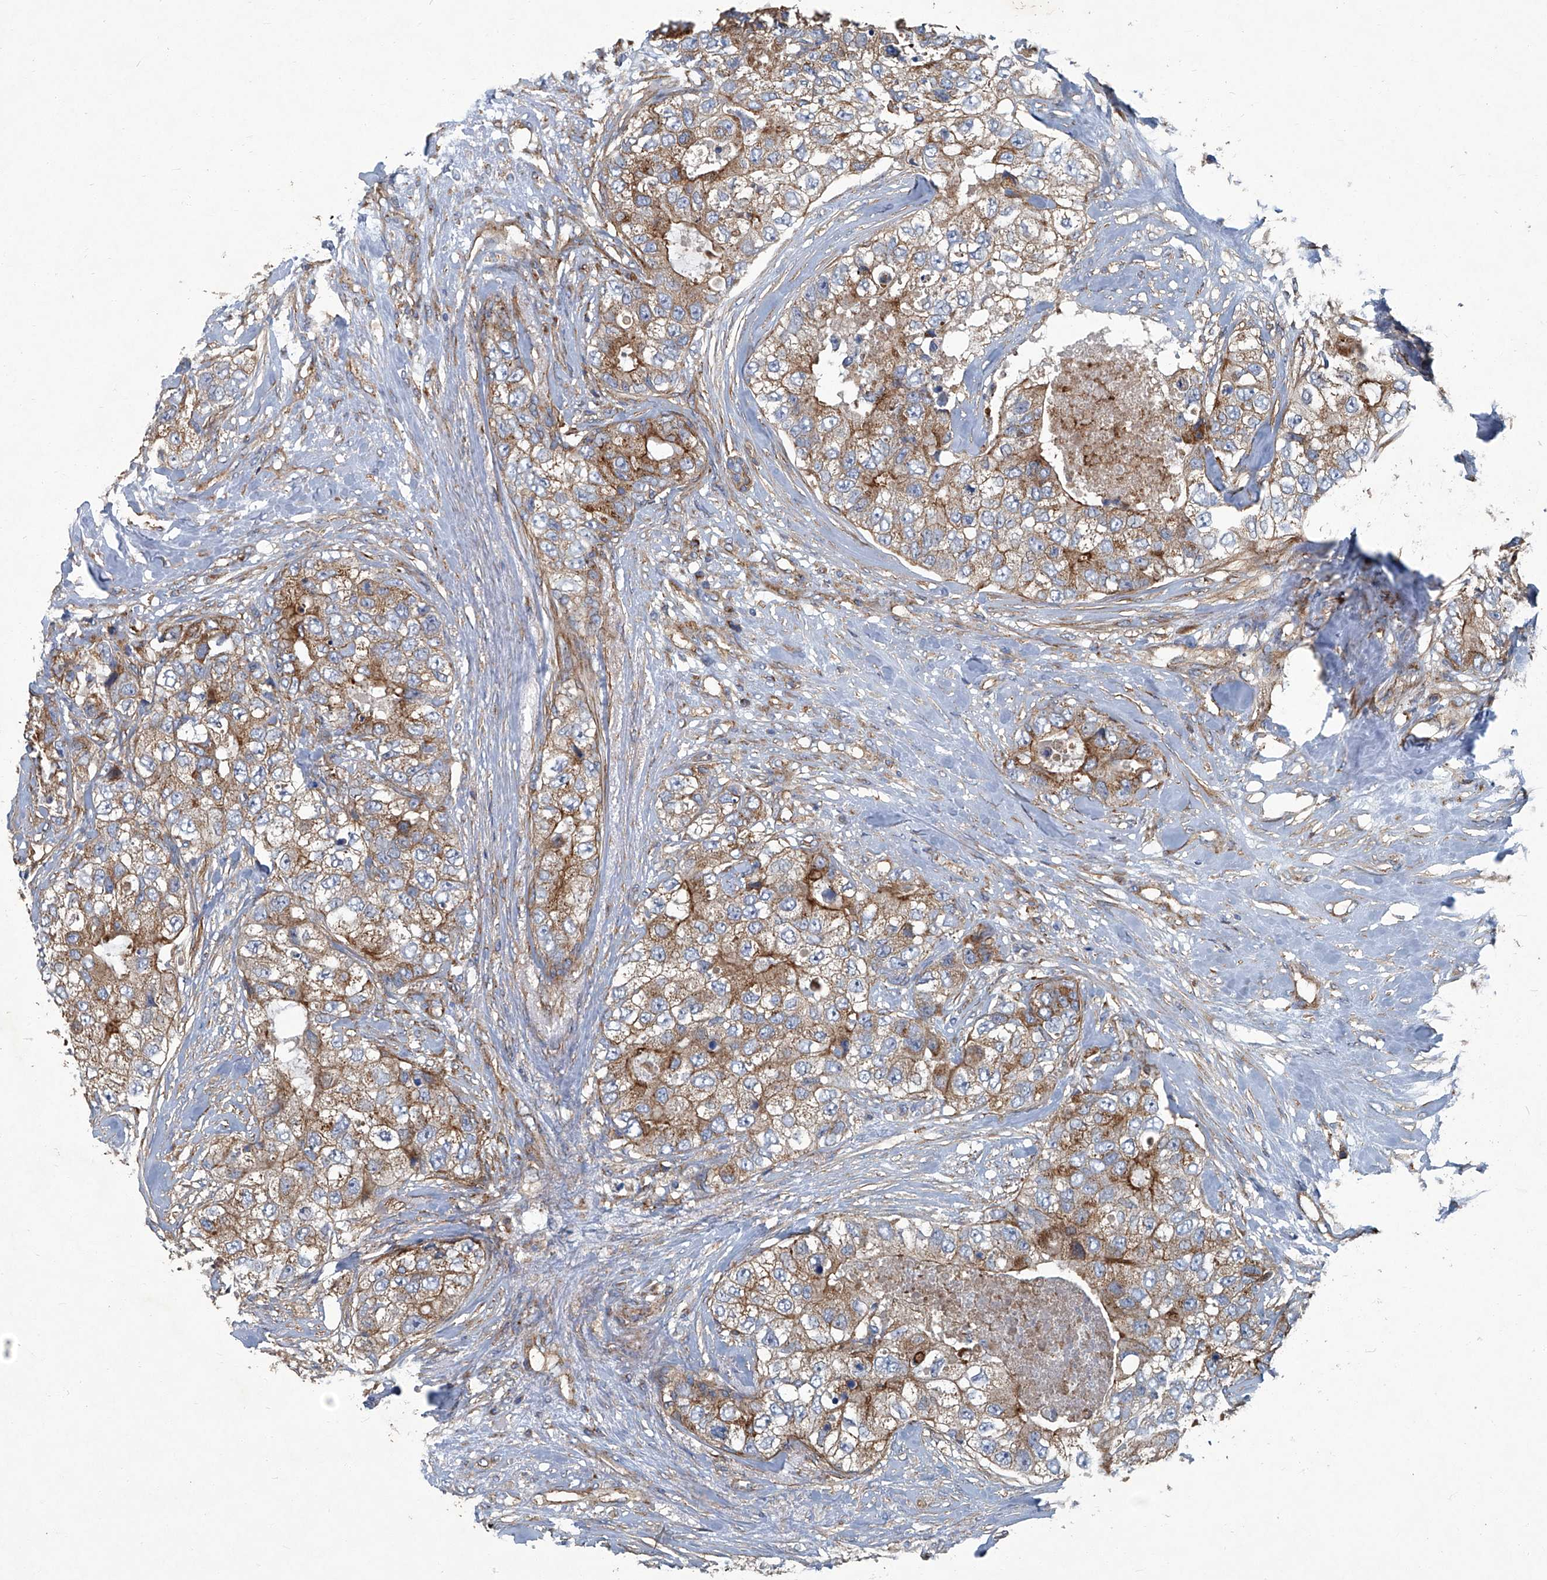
{"staining": {"intensity": "moderate", "quantity": ">75%", "location": "cytoplasmic/membranous"}, "tissue": "breast cancer", "cell_type": "Tumor cells", "image_type": "cancer", "snomed": [{"axis": "morphology", "description": "Duct carcinoma"}, {"axis": "topography", "description": "Breast"}], "caption": "This is a histology image of immunohistochemistry (IHC) staining of breast intraductal carcinoma, which shows moderate positivity in the cytoplasmic/membranous of tumor cells.", "gene": "PIGH", "patient": {"sex": "female", "age": 62}}